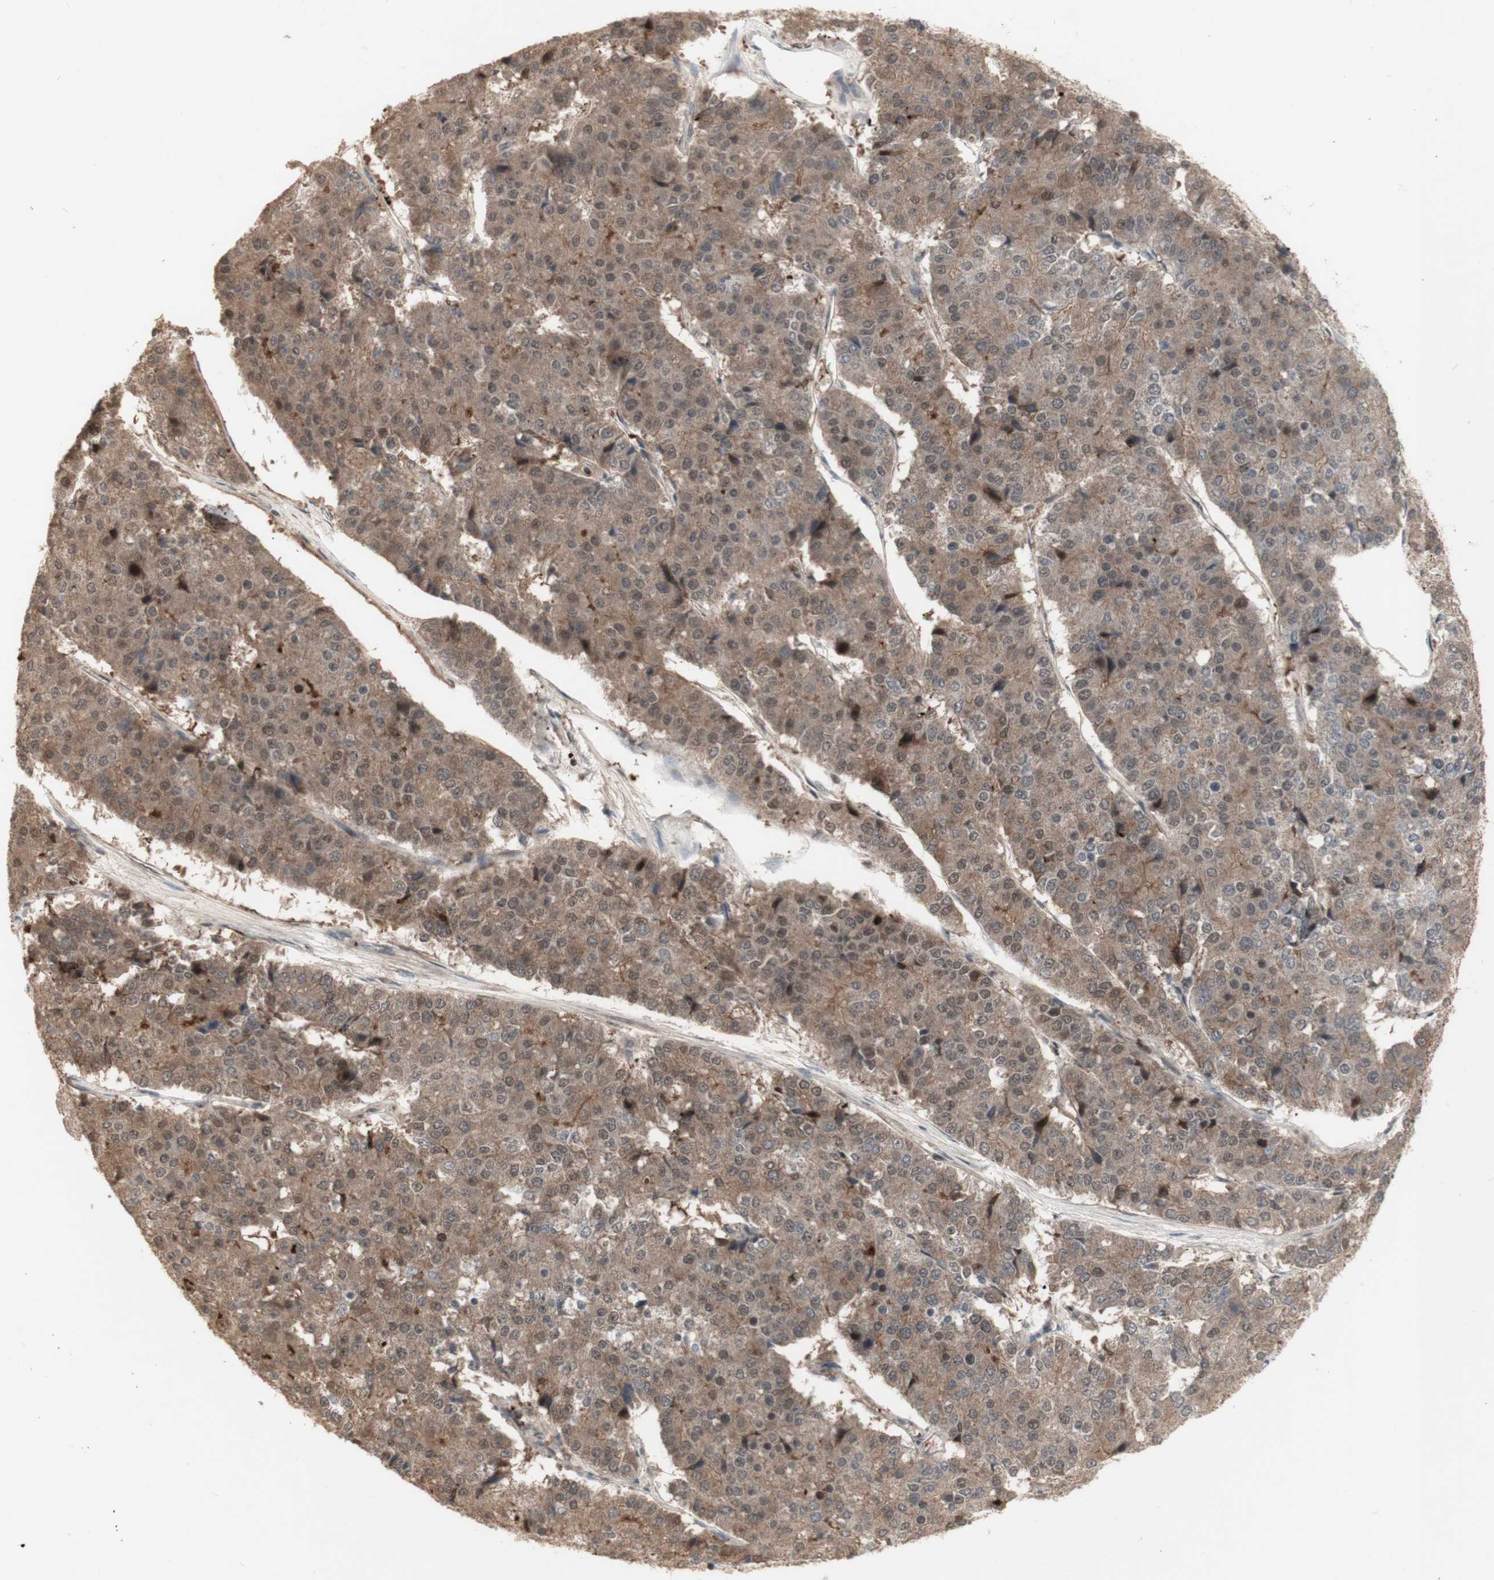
{"staining": {"intensity": "moderate", "quantity": ">75%", "location": "cytoplasmic/membranous"}, "tissue": "pancreatic cancer", "cell_type": "Tumor cells", "image_type": "cancer", "snomed": [{"axis": "morphology", "description": "Adenocarcinoma, NOS"}, {"axis": "topography", "description": "Pancreas"}], "caption": "Immunohistochemistry image of human pancreatic adenocarcinoma stained for a protein (brown), which displays medium levels of moderate cytoplasmic/membranous staining in about >75% of tumor cells.", "gene": "ALOX12", "patient": {"sex": "male", "age": 50}}